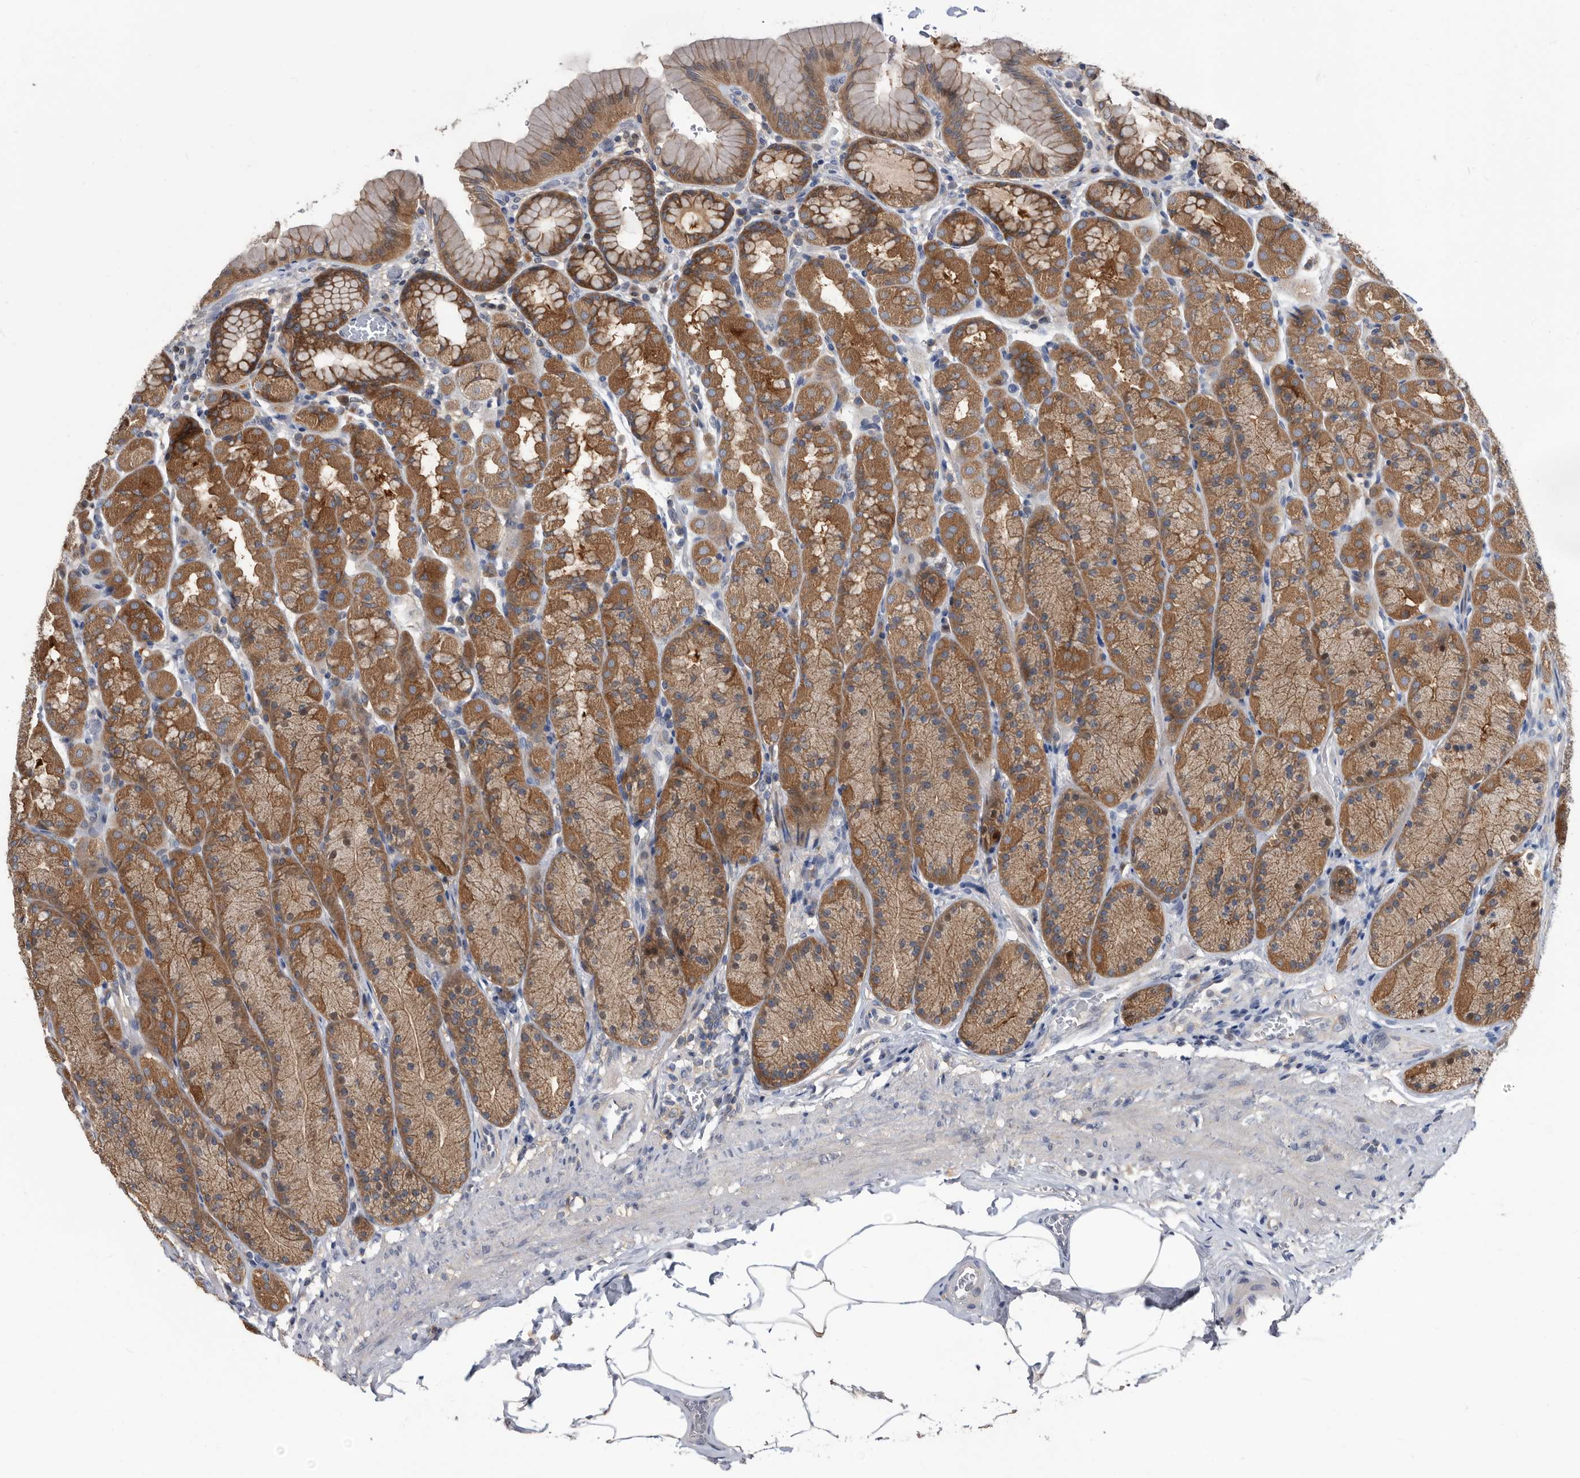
{"staining": {"intensity": "strong", "quantity": "25%-75%", "location": "cytoplasmic/membranous"}, "tissue": "stomach", "cell_type": "Glandular cells", "image_type": "normal", "snomed": [{"axis": "morphology", "description": "Normal tissue, NOS"}, {"axis": "topography", "description": "Stomach"}], "caption": "Brown immunohistochemical staining in benign stomach displays strong cytoplasmic/membranous positivity in about 25%-75% of glandular cells. (brown staining indicates protein expression, while blue staining denotes nuclei).", "gene": "APEH", "patient": {"sex": "male", "age": 42}}